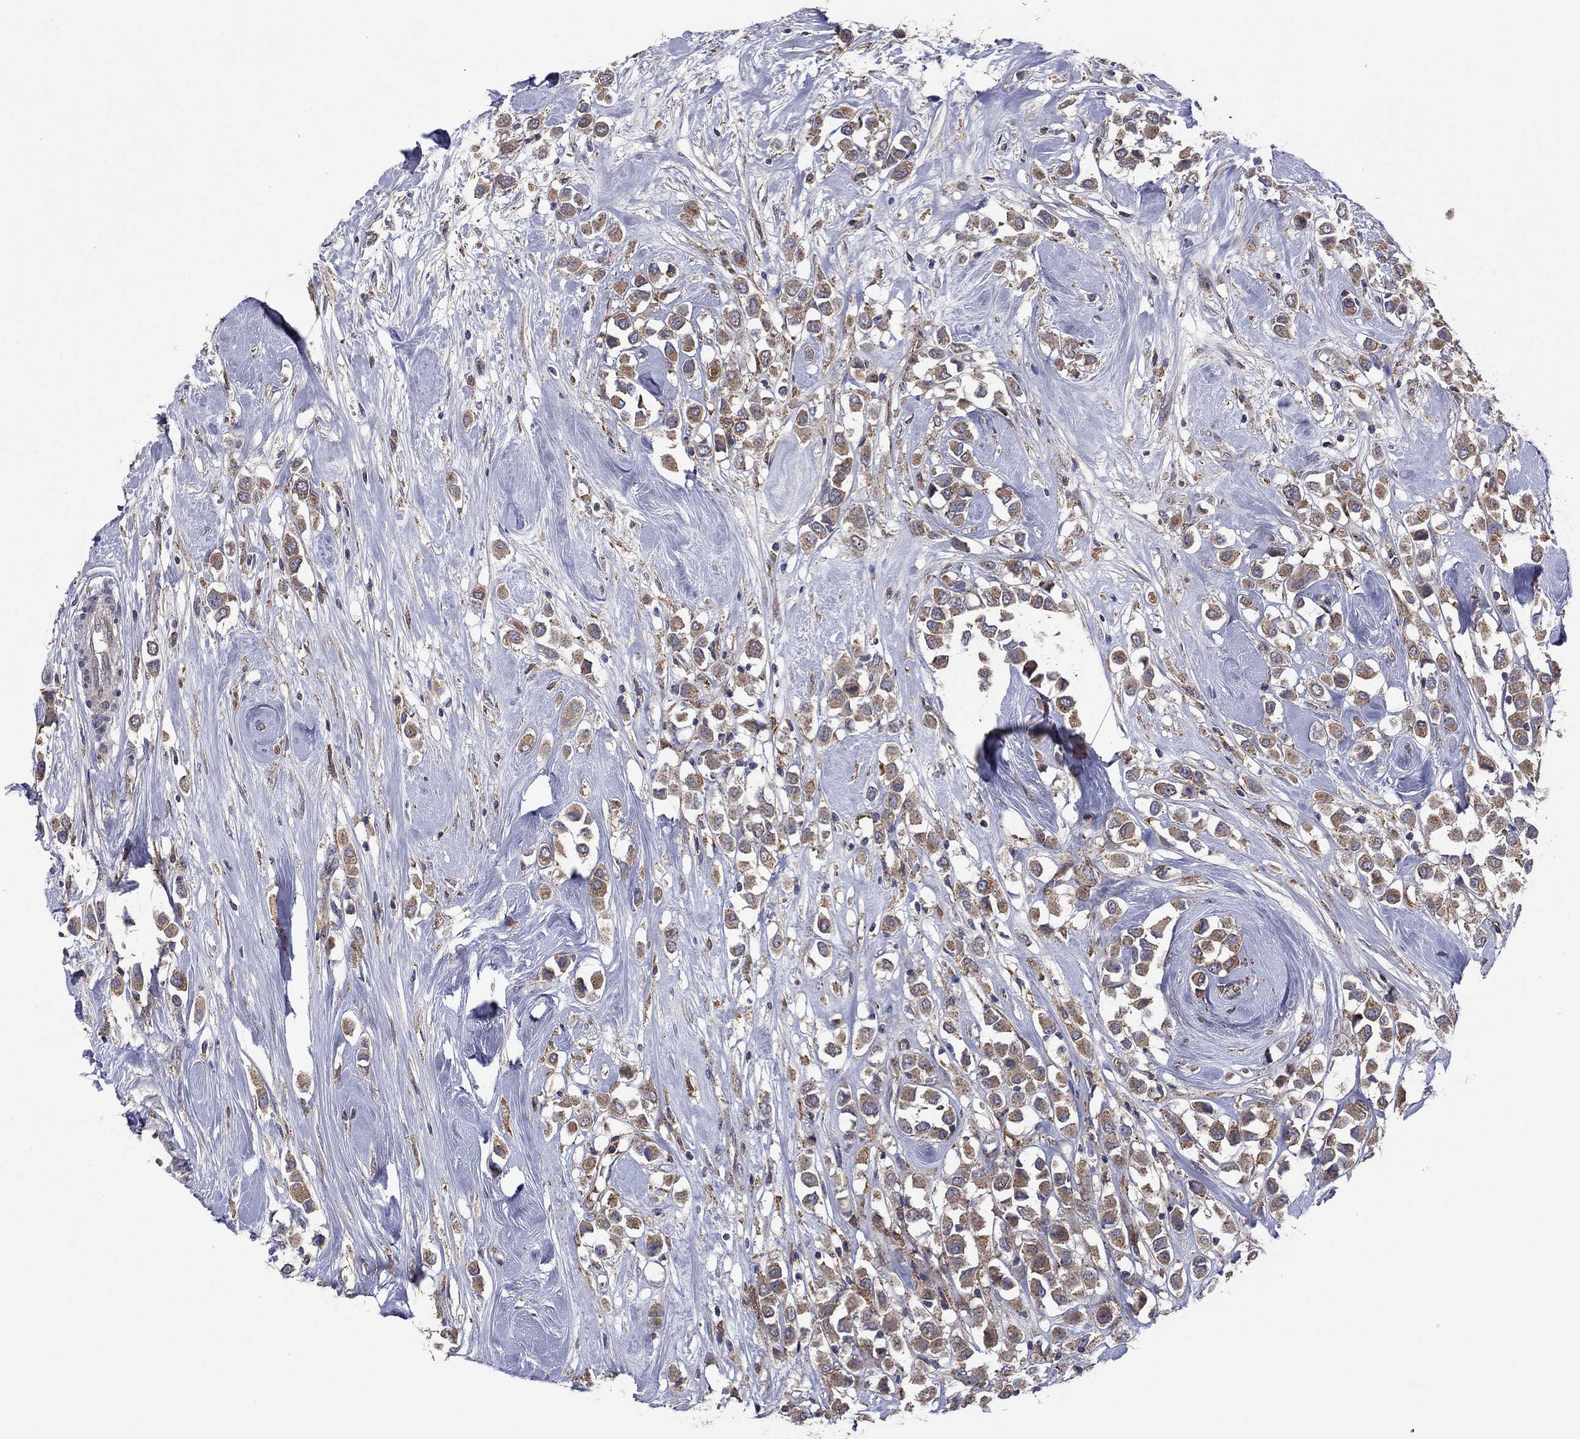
{"staining": {"intensity": "moderate", "quantity": ">75%", "location": "cytoplasmic/membranous"}, "tissue": "breast cancer", "cell_type": "Tumor cells", "image_type": "cancer", "snomed": [{"axis": "morphology", "description": "Duct carcinoma"}, {"axis": "topography", "description": "Breast"}], "caption": "Human breast cancer (intraductal carcinoma) stained for a protein (brown) demonstrates moderate cytoplasmic/membranous positive staining in about >75% of tumor cells.", "gene": "MEA1", "patient": {"sex": "female", "age": 61}}